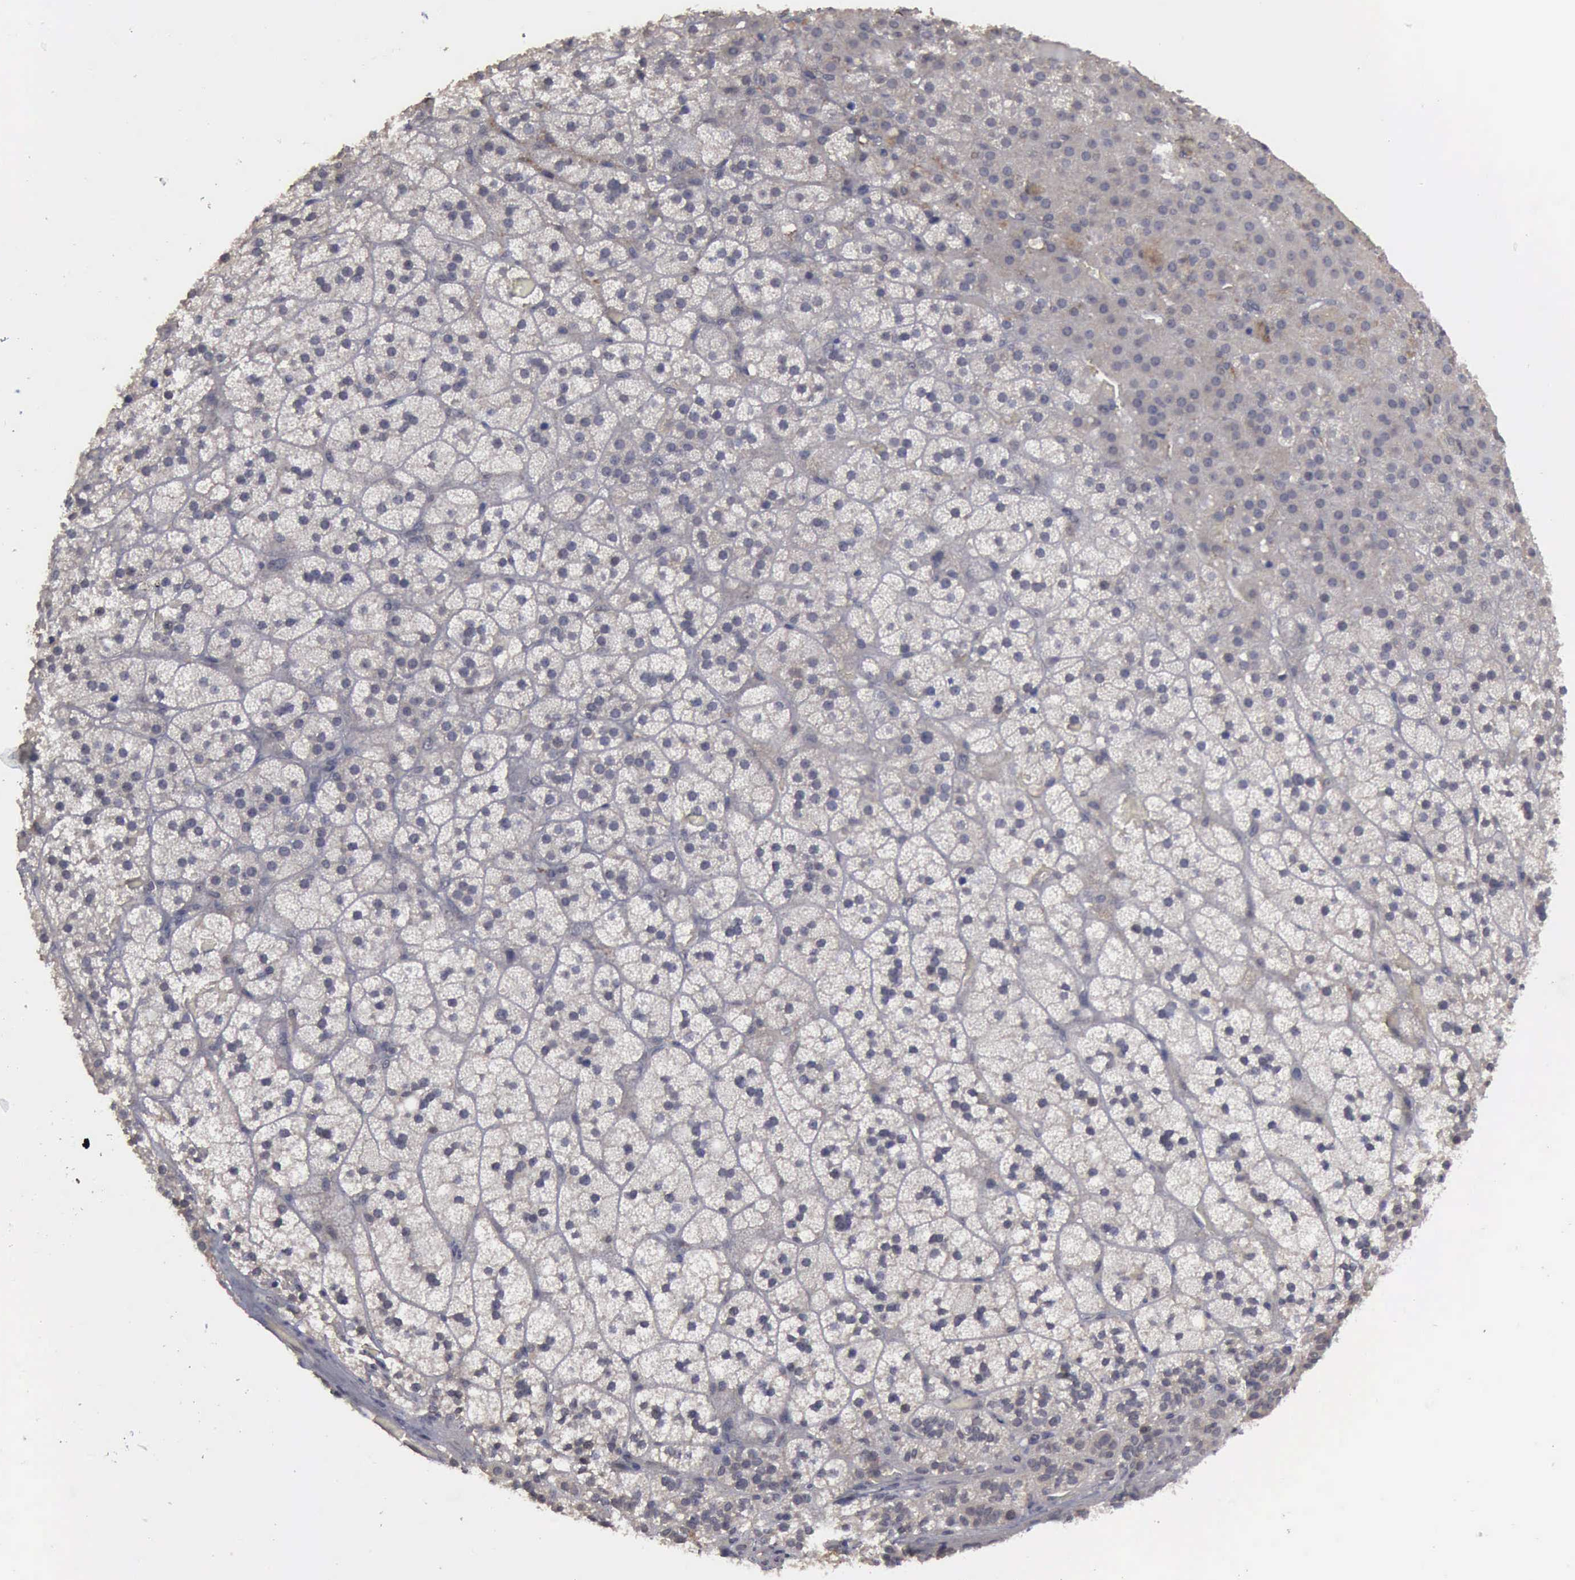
{"staining": {"intensity": "weak", "quantity": "<25%", "location": "cytoplasmic/membranous"}, "tissue": "adrenal gland", "cell_type": "Glandular cells", "image_type": "normal", "snomed": [{"axis": "morphology", "description": "Normal tissue, NOS"}, {"axis": "topography", "description": "Adrenal gland"}], "caption": "Immunohistochemistry (IHC) histopathology image of benign adrenal gland: adrenal gland stained with DAB demonstrates no significant protein expression in glandular cells.", "gene": "CRKL", "patient": {"sex": "male", "age": 35}}